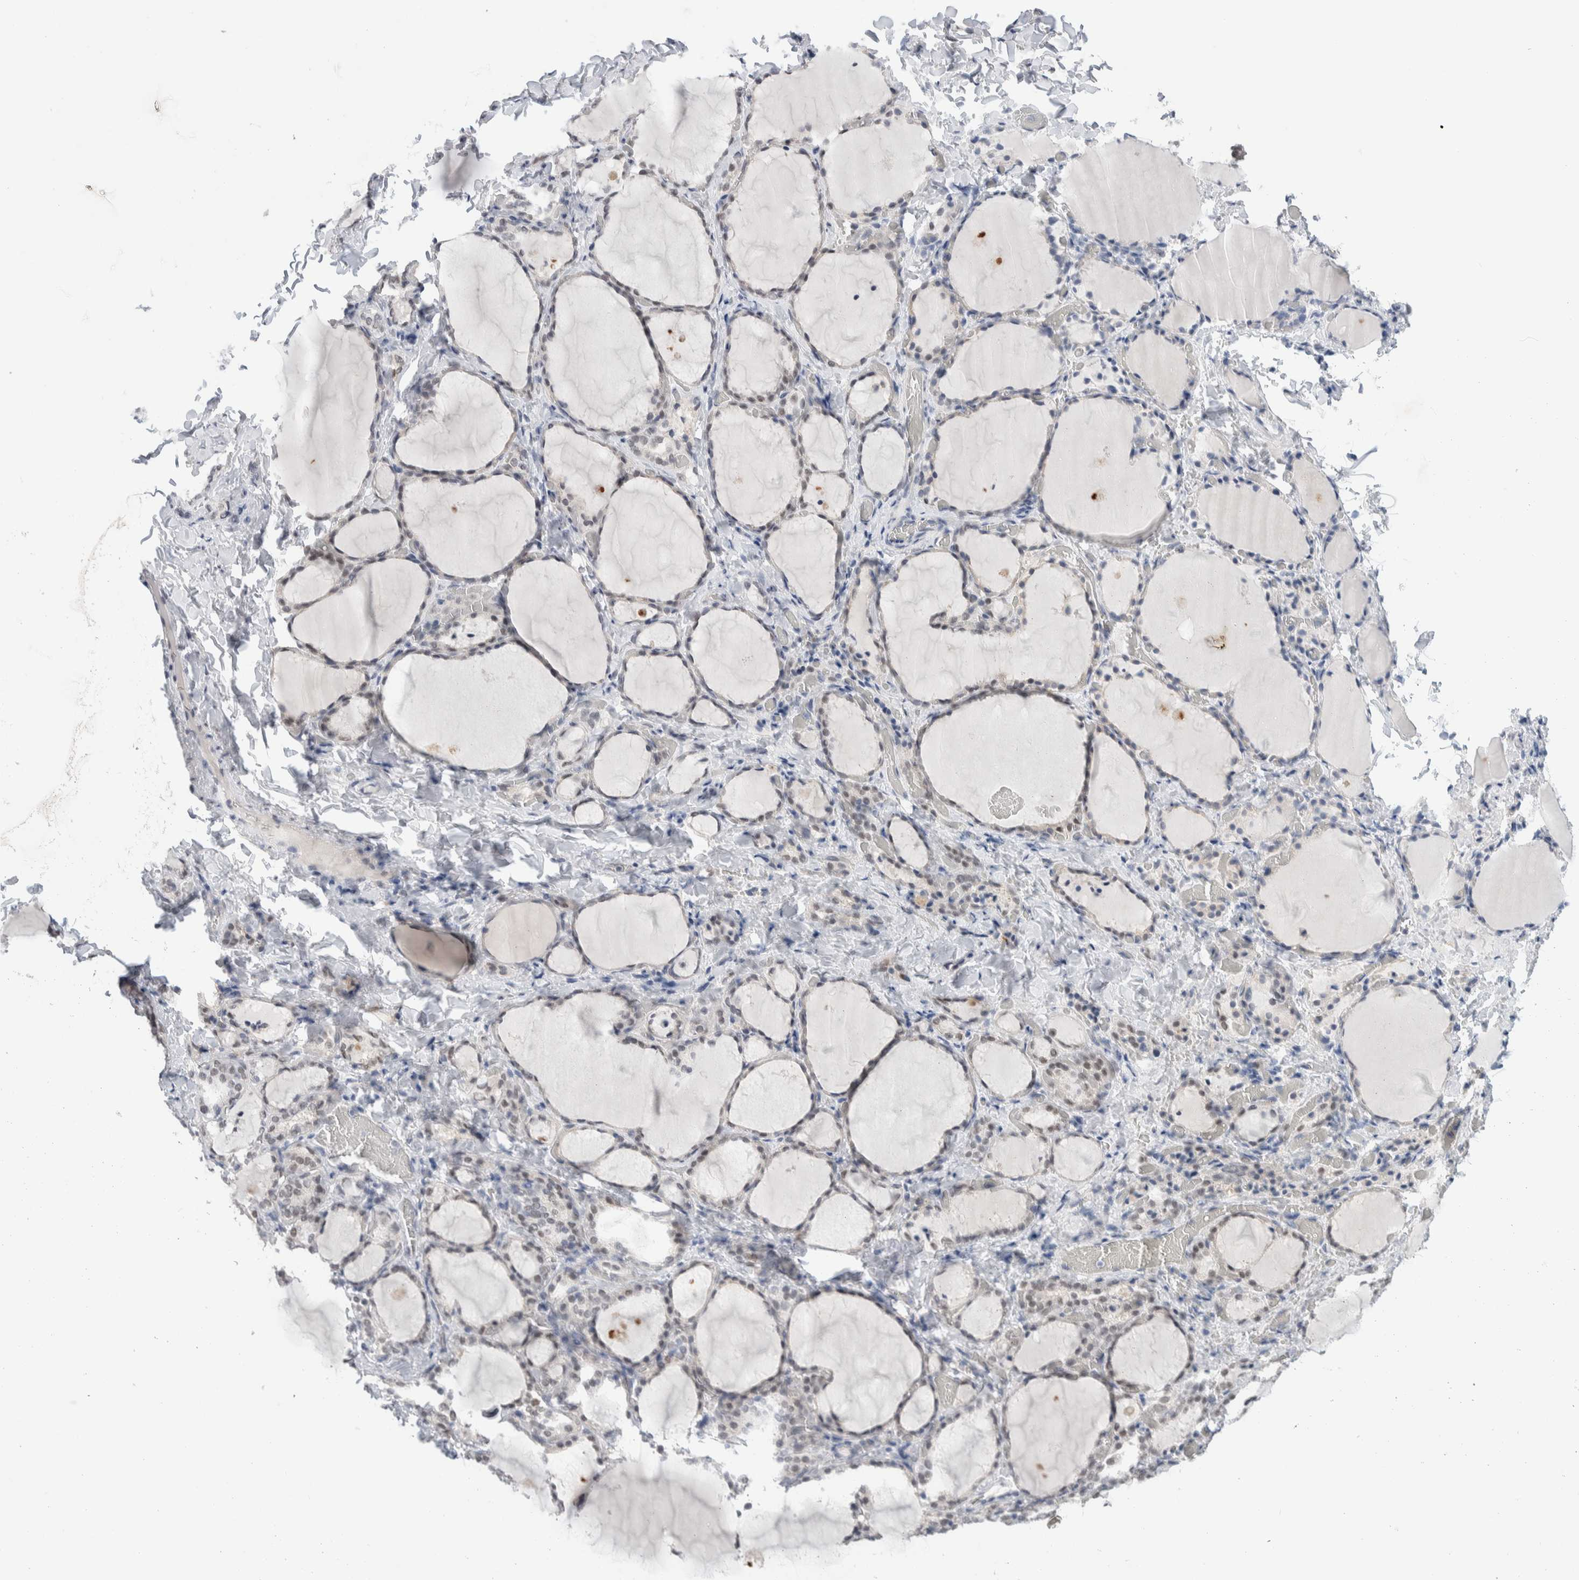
{"staining": {"intensity": "negative", "quantity": "none", "location": "none"}, "tissue": "thyroid gland", "cell_type": "Glandular cells", "image_type": "normal", "snomed": [{"axis": "morphology", "description": "Normal tissue, NOS"}, {"axis": "morphology", "description": "Papillary adenocarcinoma, NOS"}, {"axis": "topography", "description": "Thyroid gland"}], "caption": "Immunohistochemical staining of unremarkable thyroid gland exhibits no significant staining in glandular cells. Brightfield microscopy of immunohistochemistry stained with DAB (3,3'-diaminobenzidine) (brown) and hematoxylin (blue), captured at high magnification.", "gene": "PRMT1", "patient": {"sex": "female", "age": 30}}